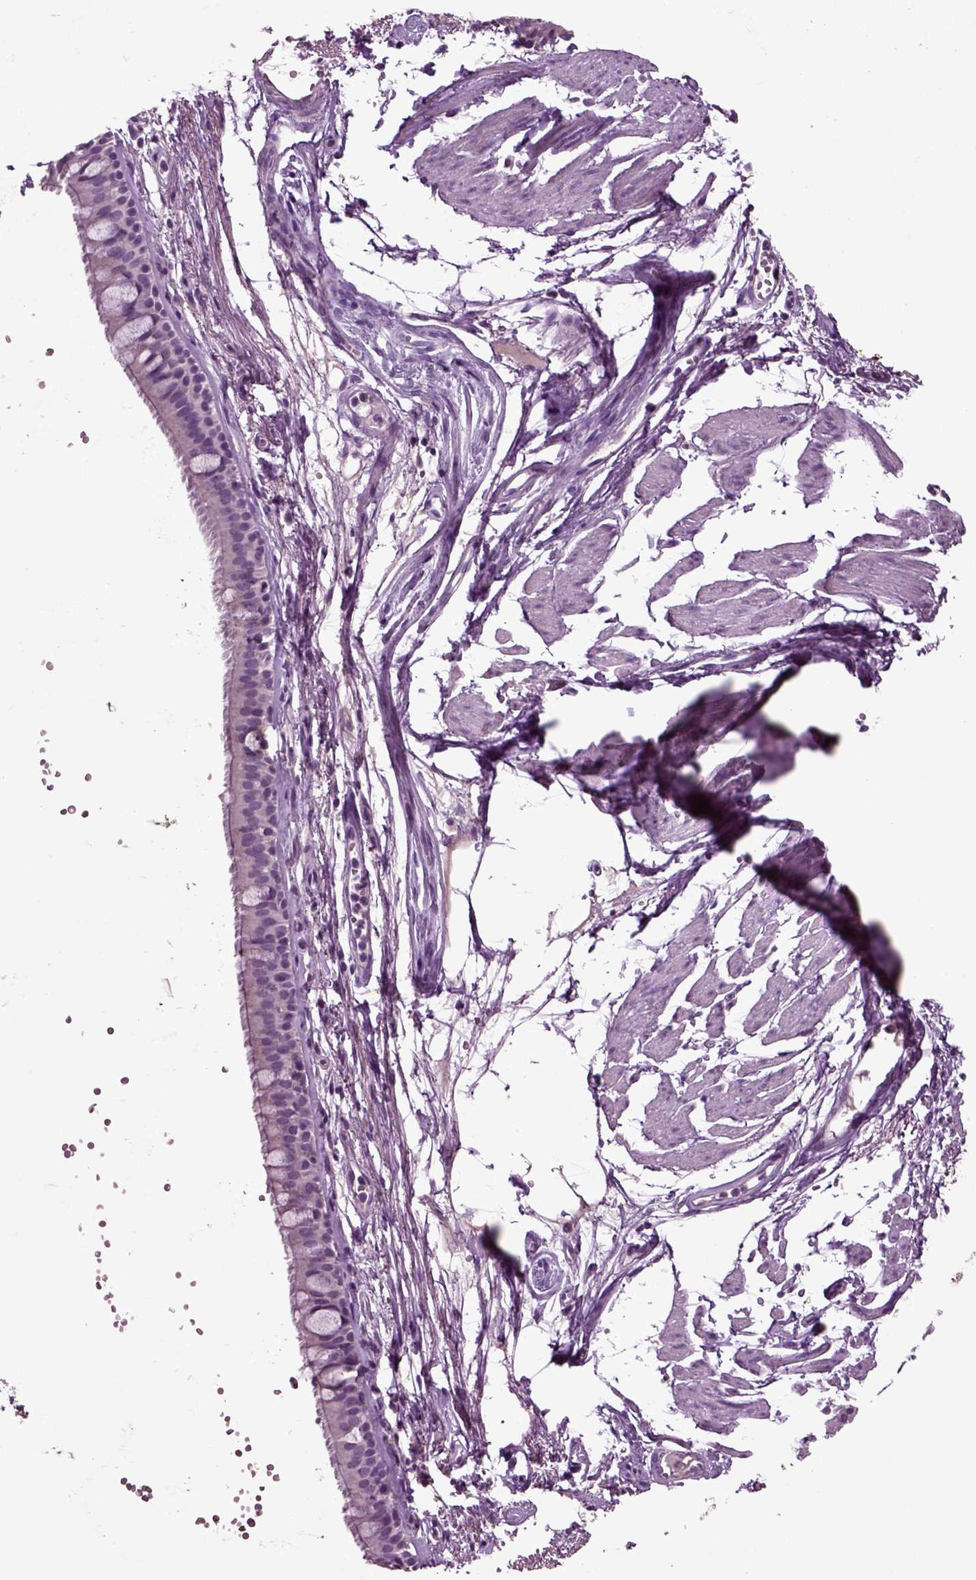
{"staining": {"intensity": "negative", "quantity": "none", "location": "none"}, "tissue": "soft tissue", "cell_type": "Fibroblasts", "image_type": "normal", "snomed": [{"axis": "morphology", "description": "Normal tissue, NOS"}, {"axis": "morphology", "description": "Squamous cell carcinoma, NOS"}, {"axis": "topography", "description": "Cartilage tissue"}, {"axis": "topography", "description": "Lung"}], "caption": "Immunohistochemistry photomicrograph of normal soft tissue: soft tissue stained with DAB (3,3'-diaminobenzidine) reveals no significant protein staining in fibroblasts.", "gene": "CRHR1", "patient": {"sex": "male", "age": 66}}